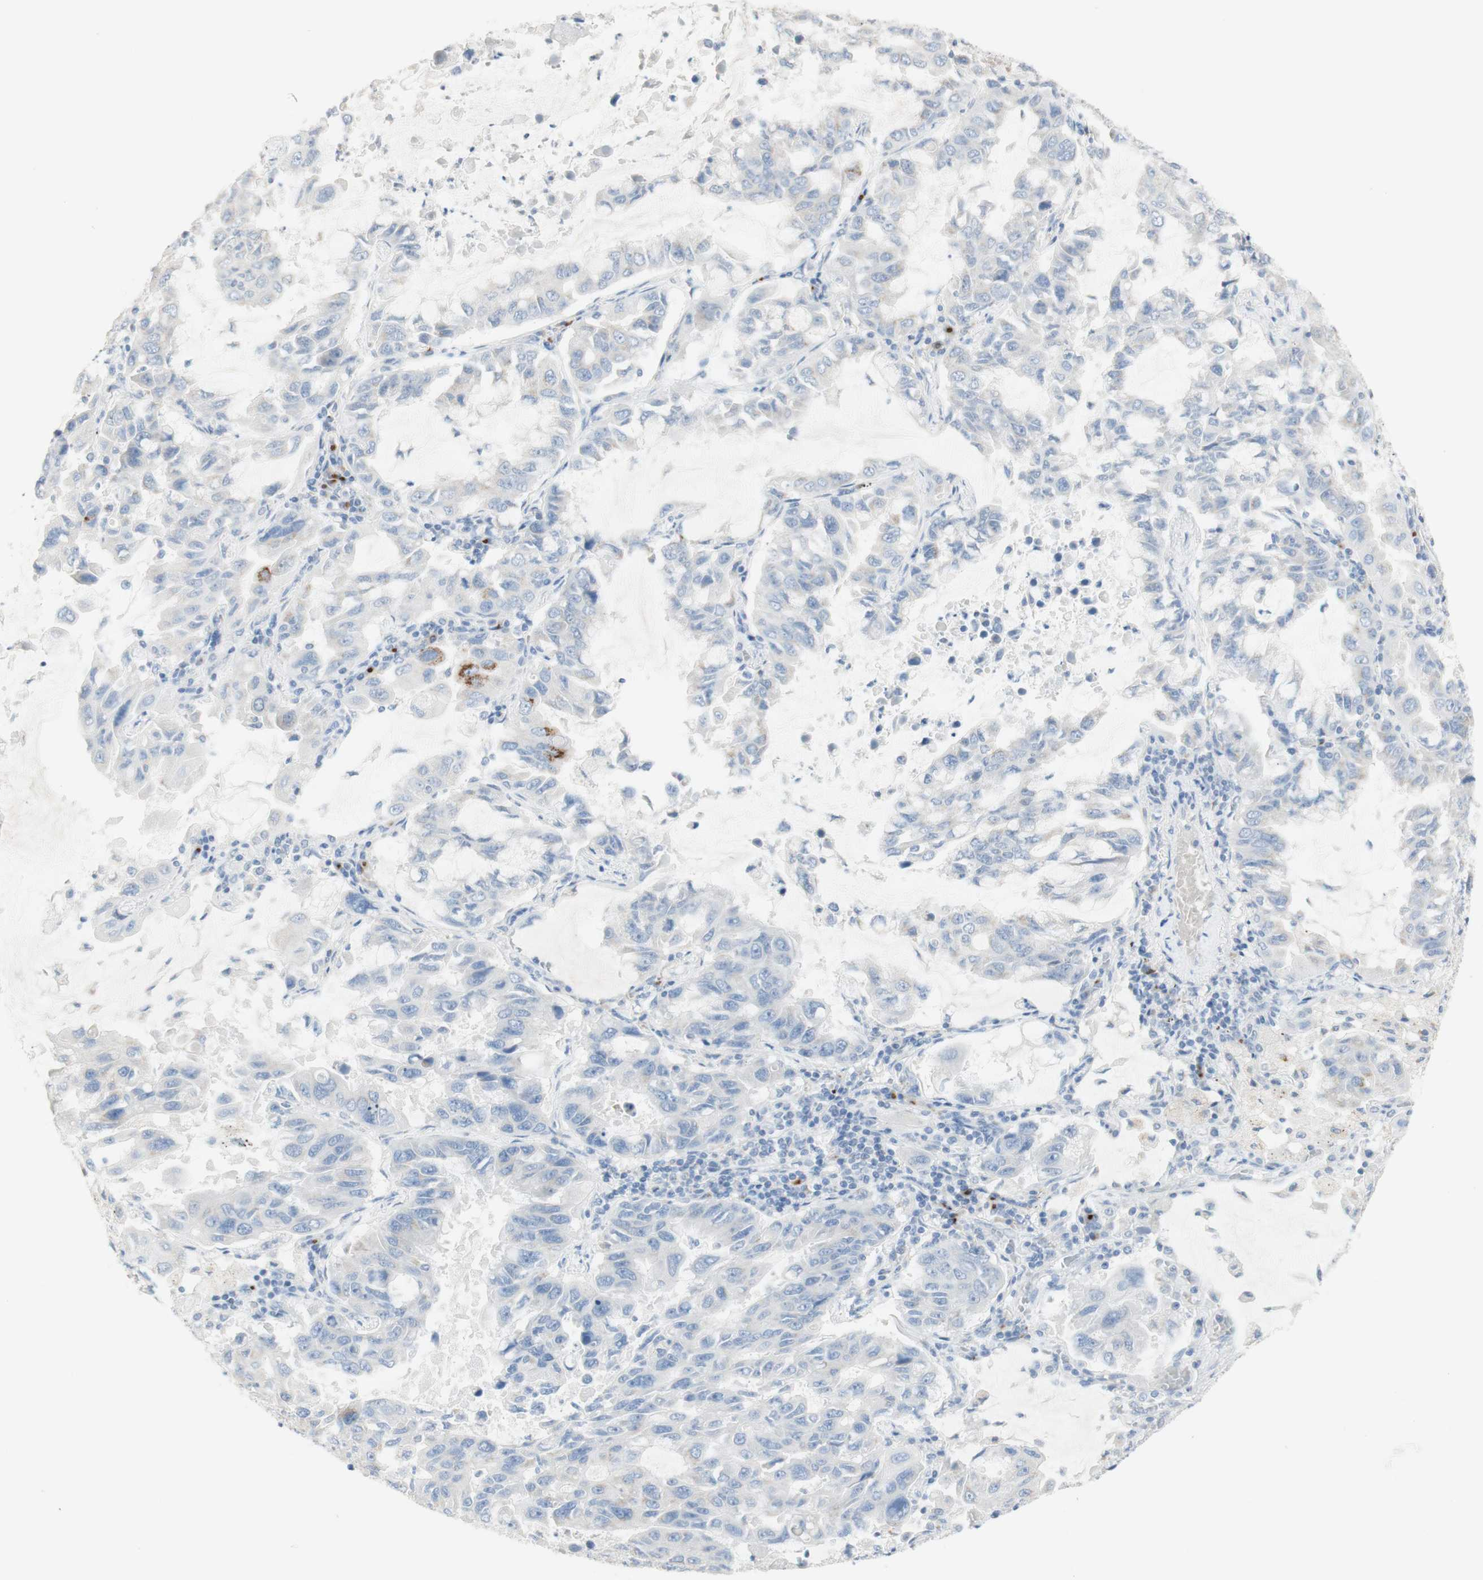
{"staining": {"intensity": "moderate", "quantity": "<25%", "location": "cytoplasmic/membranous"}, "tissue": "lung cancer", "cell_type": "Tumor cells", "image_type": "cancer", "snomed": [{"axis": "morphology", "description": "Adenocarcinoma, NOS"}, {"axis": "topography", "description": "Lung"}], "caption": "Approximately <25% of tumor cells in human lung cancer demonstrate moderate cytoplasmic/membranous protein expression as visualized by brown immunohistochemical staining.", "gene": "MANEA", "patient": {"sex": "male", "age": 64}}